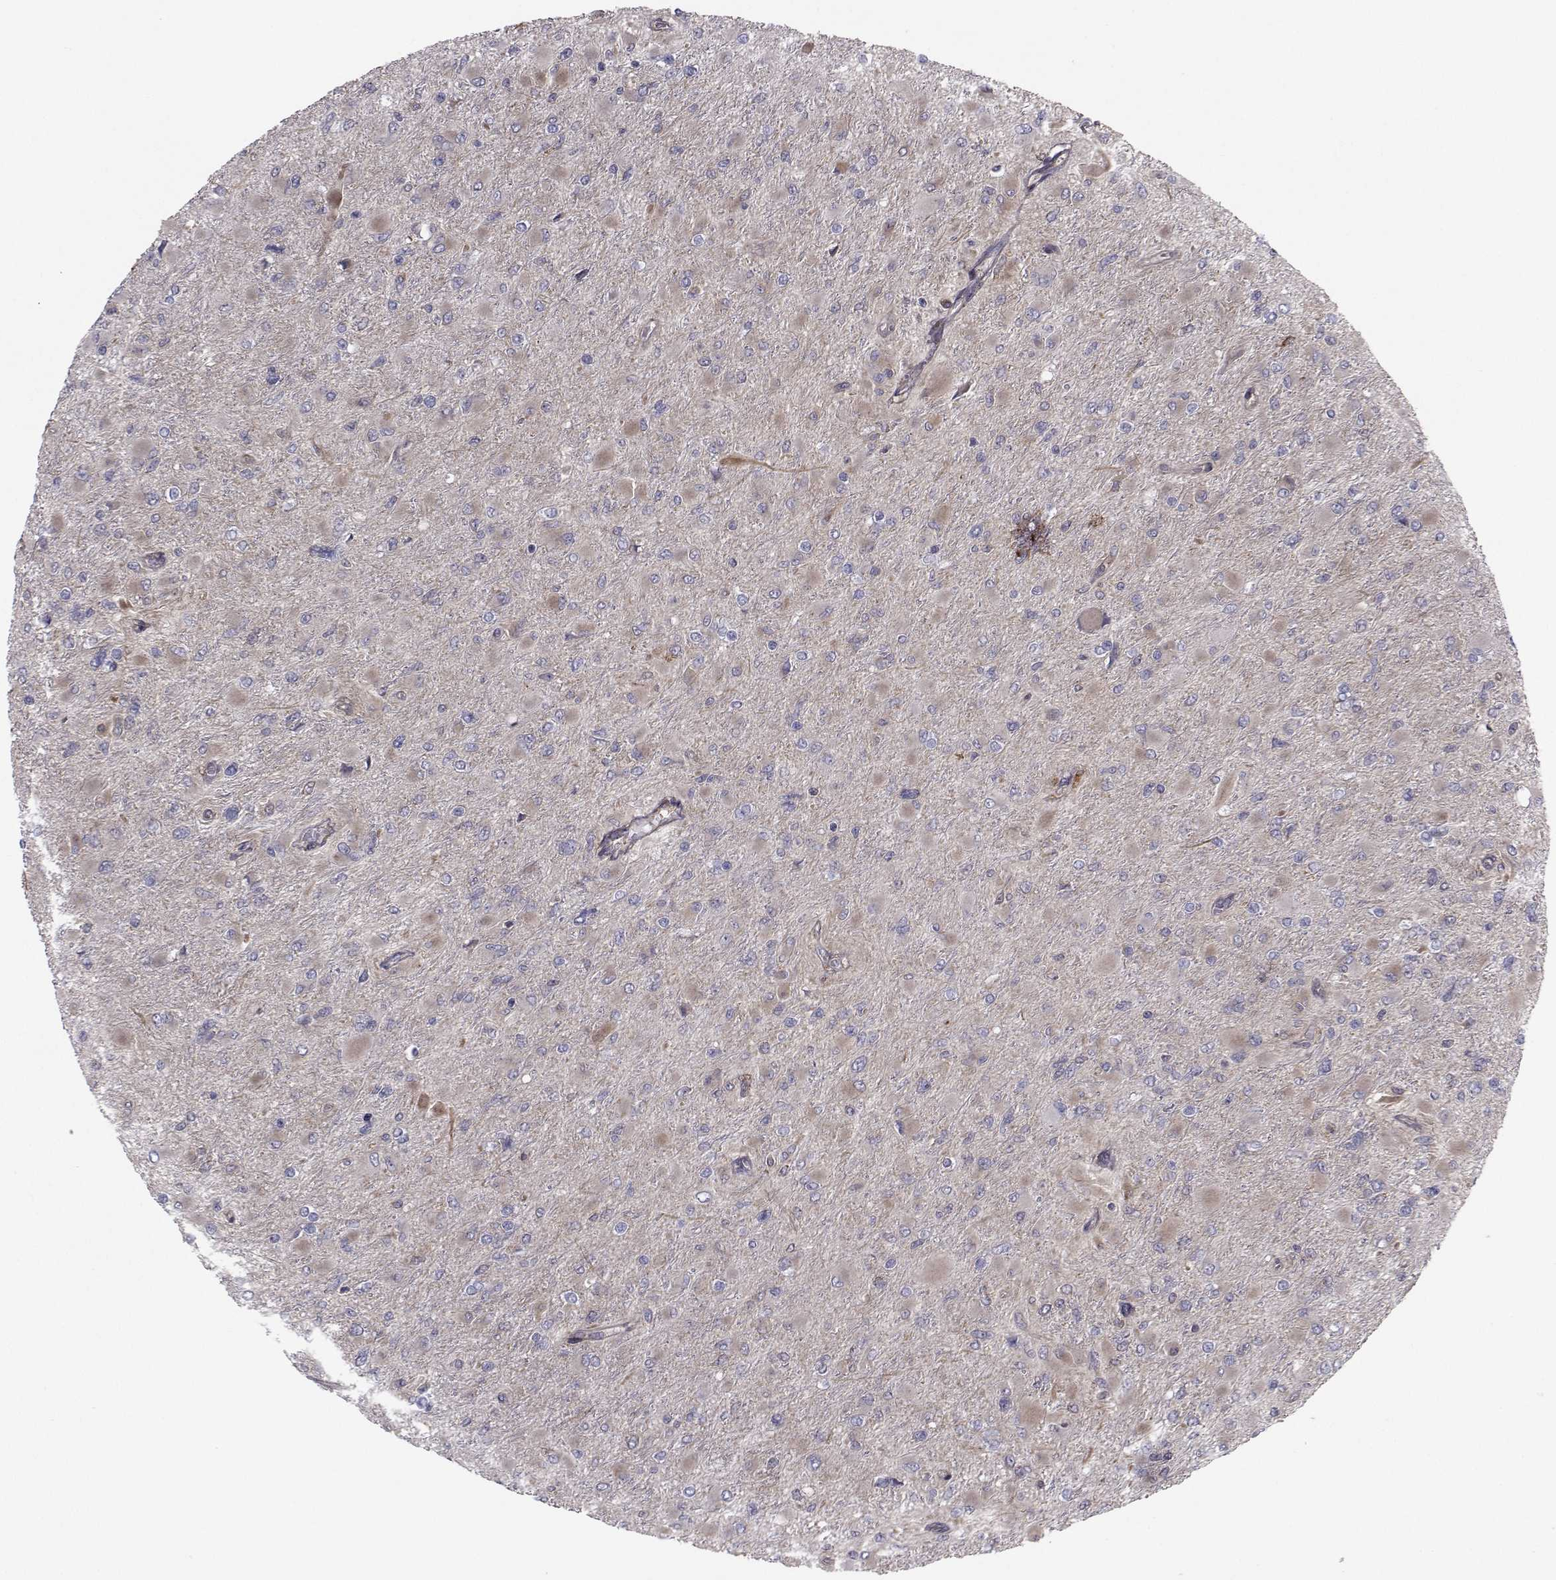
{"staining": {"intensity": "negative", "quantity": "none", "location": "none"}, "tissue": "glioma", "cell_type": "Tumor cells", "image_type": "cancer", "snomed": [{"axis": "morphology", "description": "Glioma, malignant, High grade"}, {"axis": "topography", "description": "Cerebral cortex"}], "caption": "Tumor cells are negative for brown protein staining in glioma.", "gene": "TRIP10", "patient": {"sex": "female", "age": 36}}